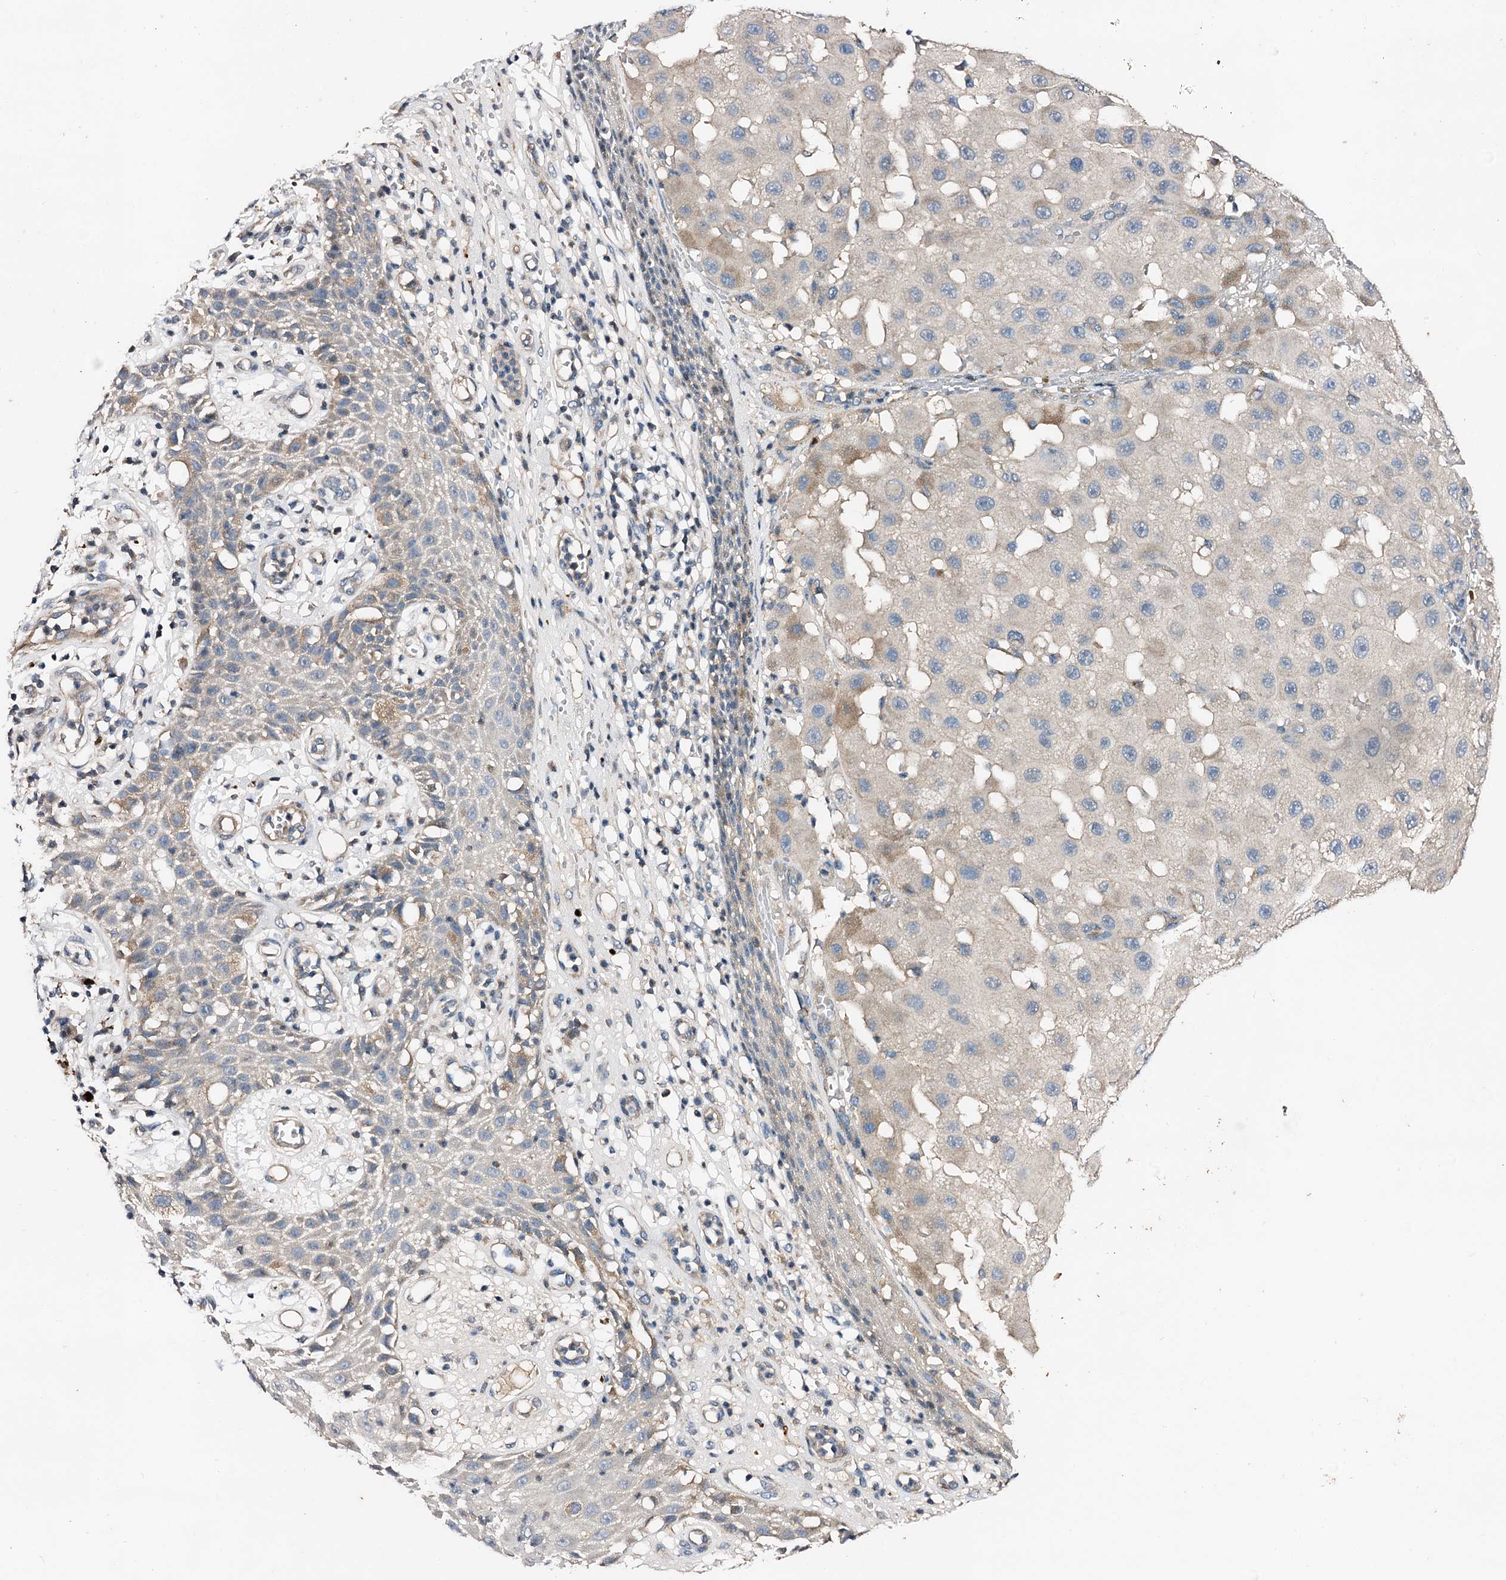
{"staining": {"intensity": "negative", "quantity": "none", "location": "none"}, "tissue": "melanoma", "cell_type": "Tumor cells", "image_type": "cancer", "snomed": [{"axis": "morphology", "description": "Malignant melanoma, NOS"}, {"axis": "topography", "description": "Skin"}], "caption": "DAB immunohistochemical staining of melanoma displays no significant expression in tumor cells.", "gene": "FIBIN", "patient": {"sex": "female", "age": 81}}